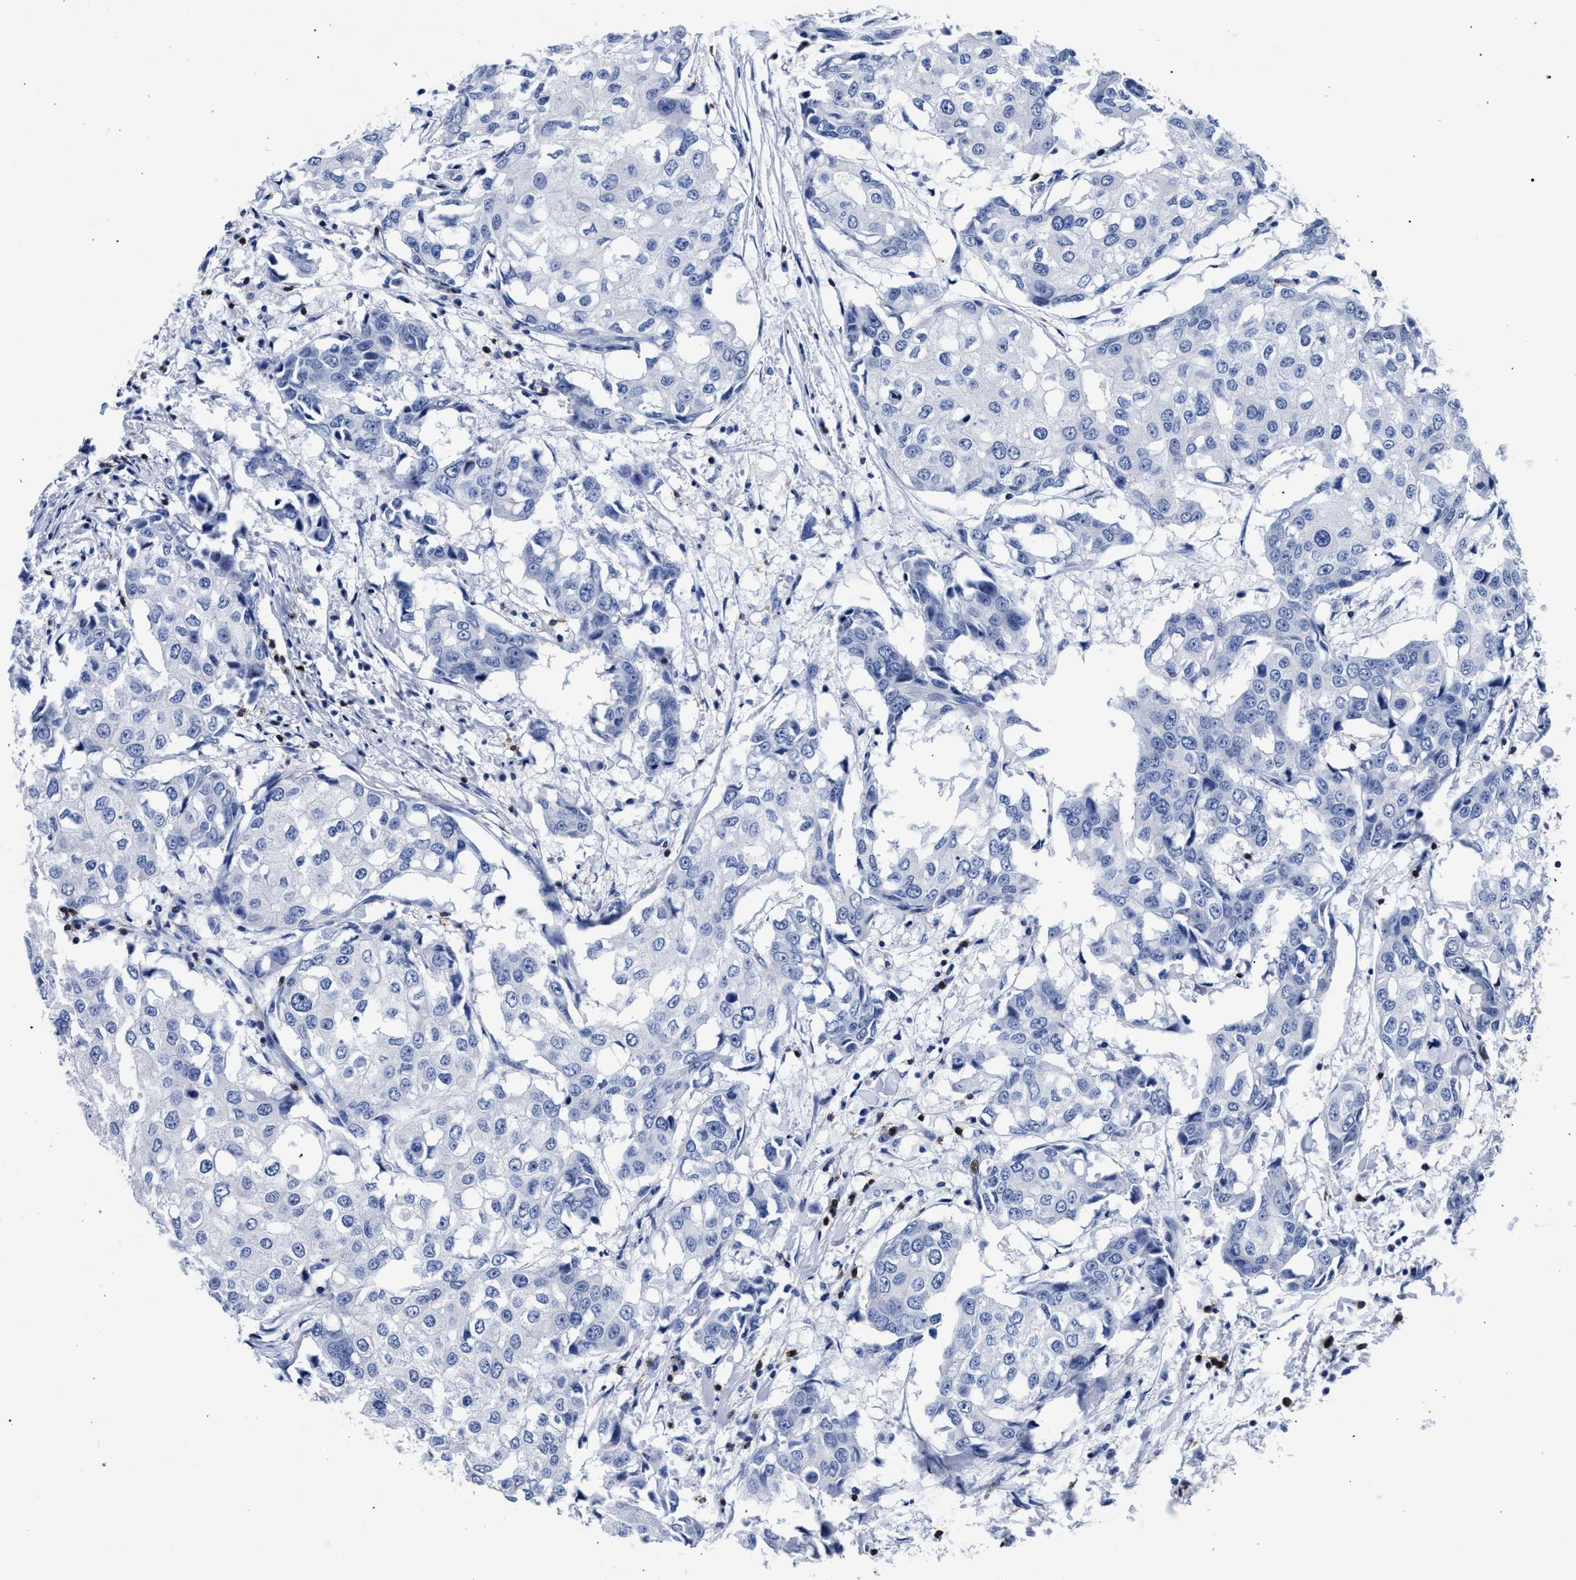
{"staining": {"intensity": "negative", "quantity": "none", "location": "none"}, "tissue": "breast cancer", "cell_type": "Tumor cells", "image_type": "cancer", "snomed": [{"axis": "morphology", "description": "Duct carcinoma"}, {"axis": "topography", "description": "Breast"}], "caption": "Tumor cells are negative for brown protein staining in breast infiltrating ductal carcinoma.", "gene": "KLRK1", "patient": {"sex": "female", "age": 27}}